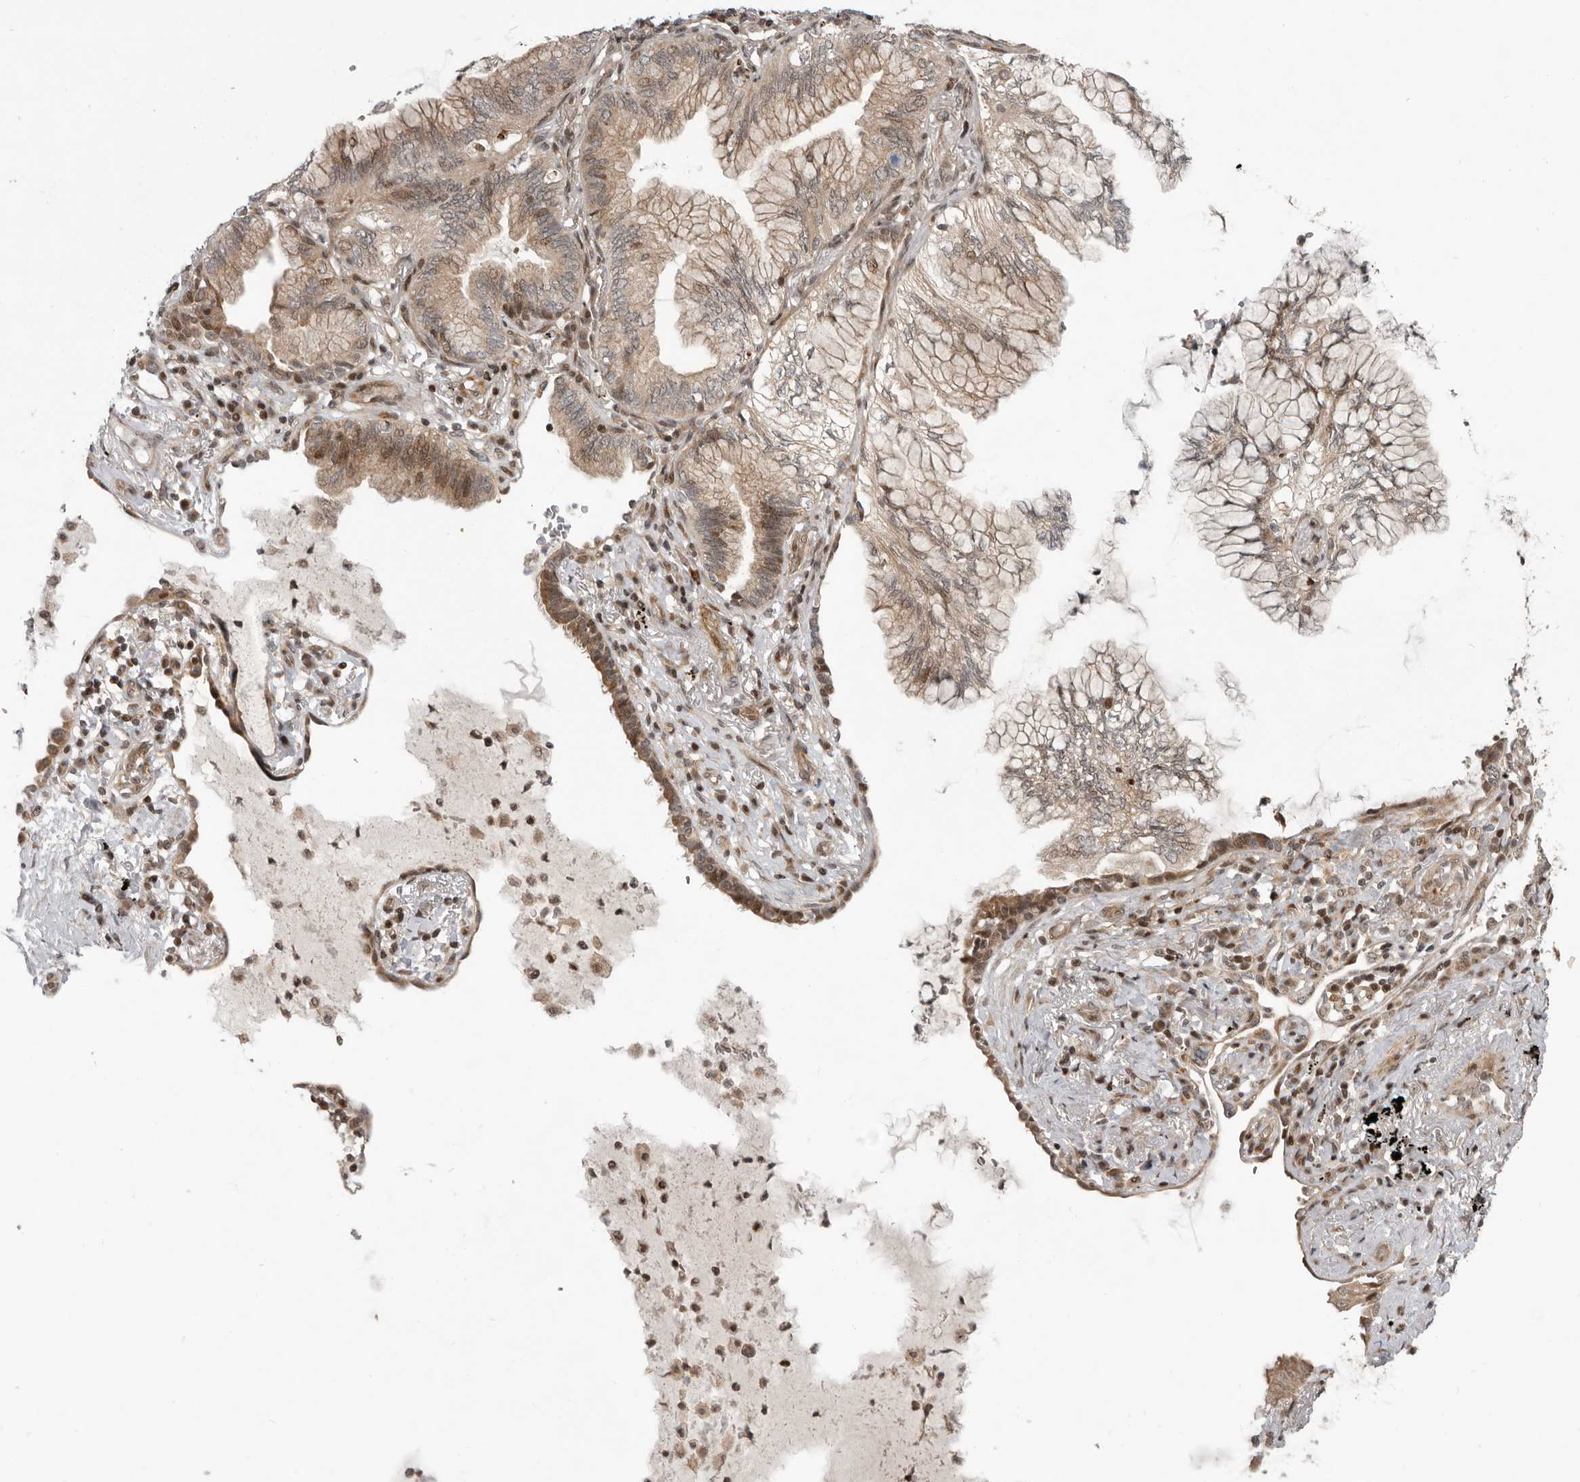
{"staining": {"intensity": "moderate", "quantity": ">75%", "location": "cytoplasmic/membranous,nuclear"}, "tissue": "lung cancer", "cell_type": "Tumor cells", "image_type": "cancer", "snomed": [{"axis": "morphology", "description": "Adenocarcinoma, NOS"}, {"axis": "topography", "description": "Lung"}], "caption": "A high-resolution image shows IHC staining of lung cancer (adenocarcinoma), which reveals moderate cytoplasmic/membranous and nuclear expression in about >75% of tumor cells.", "gene": "RABIF", "patient": {"sex": "female", "age": 70}}